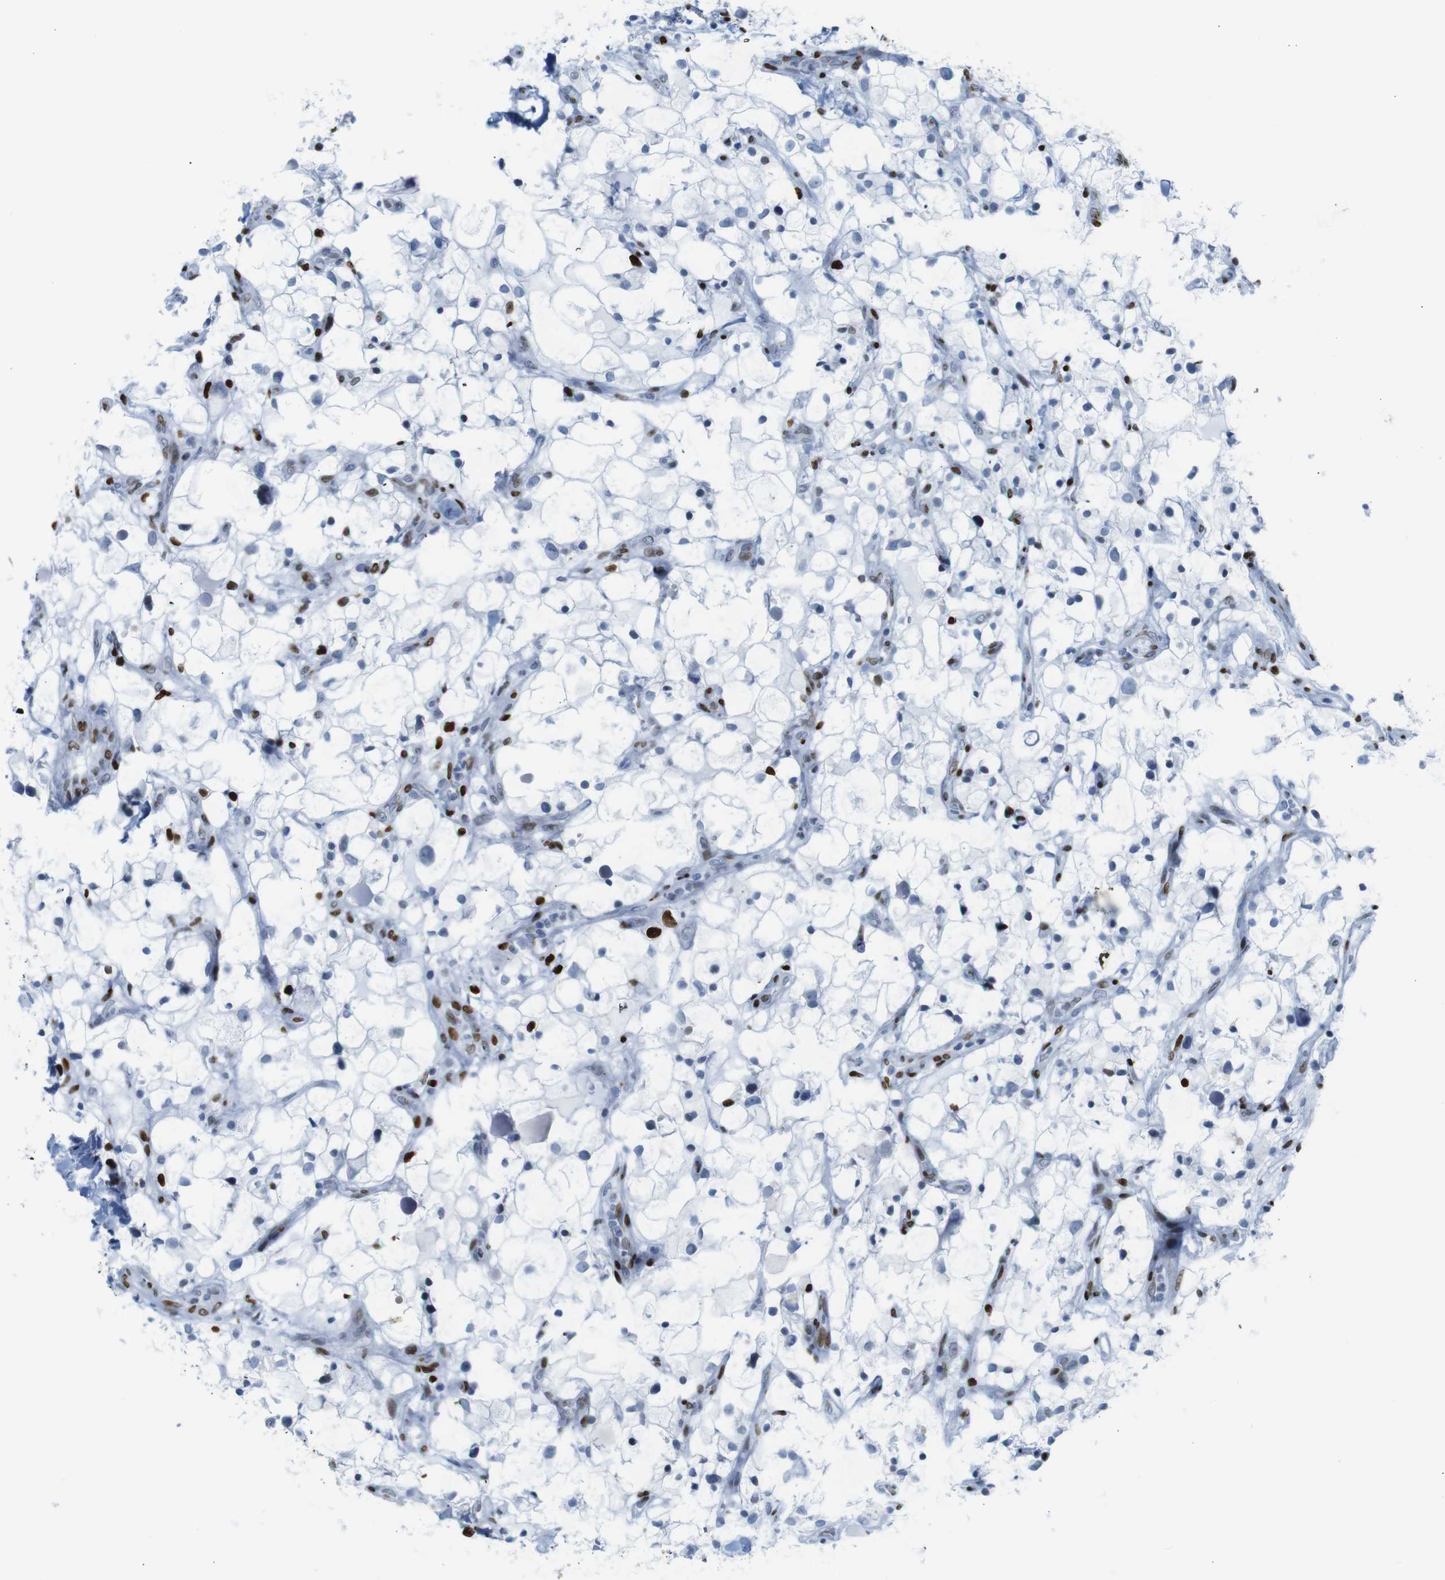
{"staining": {"intensity": "strong", "quantity": "25%-75%", "location": "nuclear"}, "tissue": "renal cancer", "cell_type": "Tumor cells", "image_type": "cancer", "snomed": [{"axis": "morphology", "description": "Adenocarcinoma, NOS"}, {"axis": "topography", "description": "Kidney"}], "caption": "Immunohistochemistry staining of renal cancer (adenocarcinoma), which exhibits high levels of strong nuclear staining in about 25%-75% of tumor cells indicating strong nuclear protein positivity. The staining was performed using DAB (3,3'-diaminobenzidine) (brown) for protein detection and nuclei were counterstained in hematoxylin (blue).", "gene": "NPIPB15", "patient": {"sex": "female", "age": 60}}